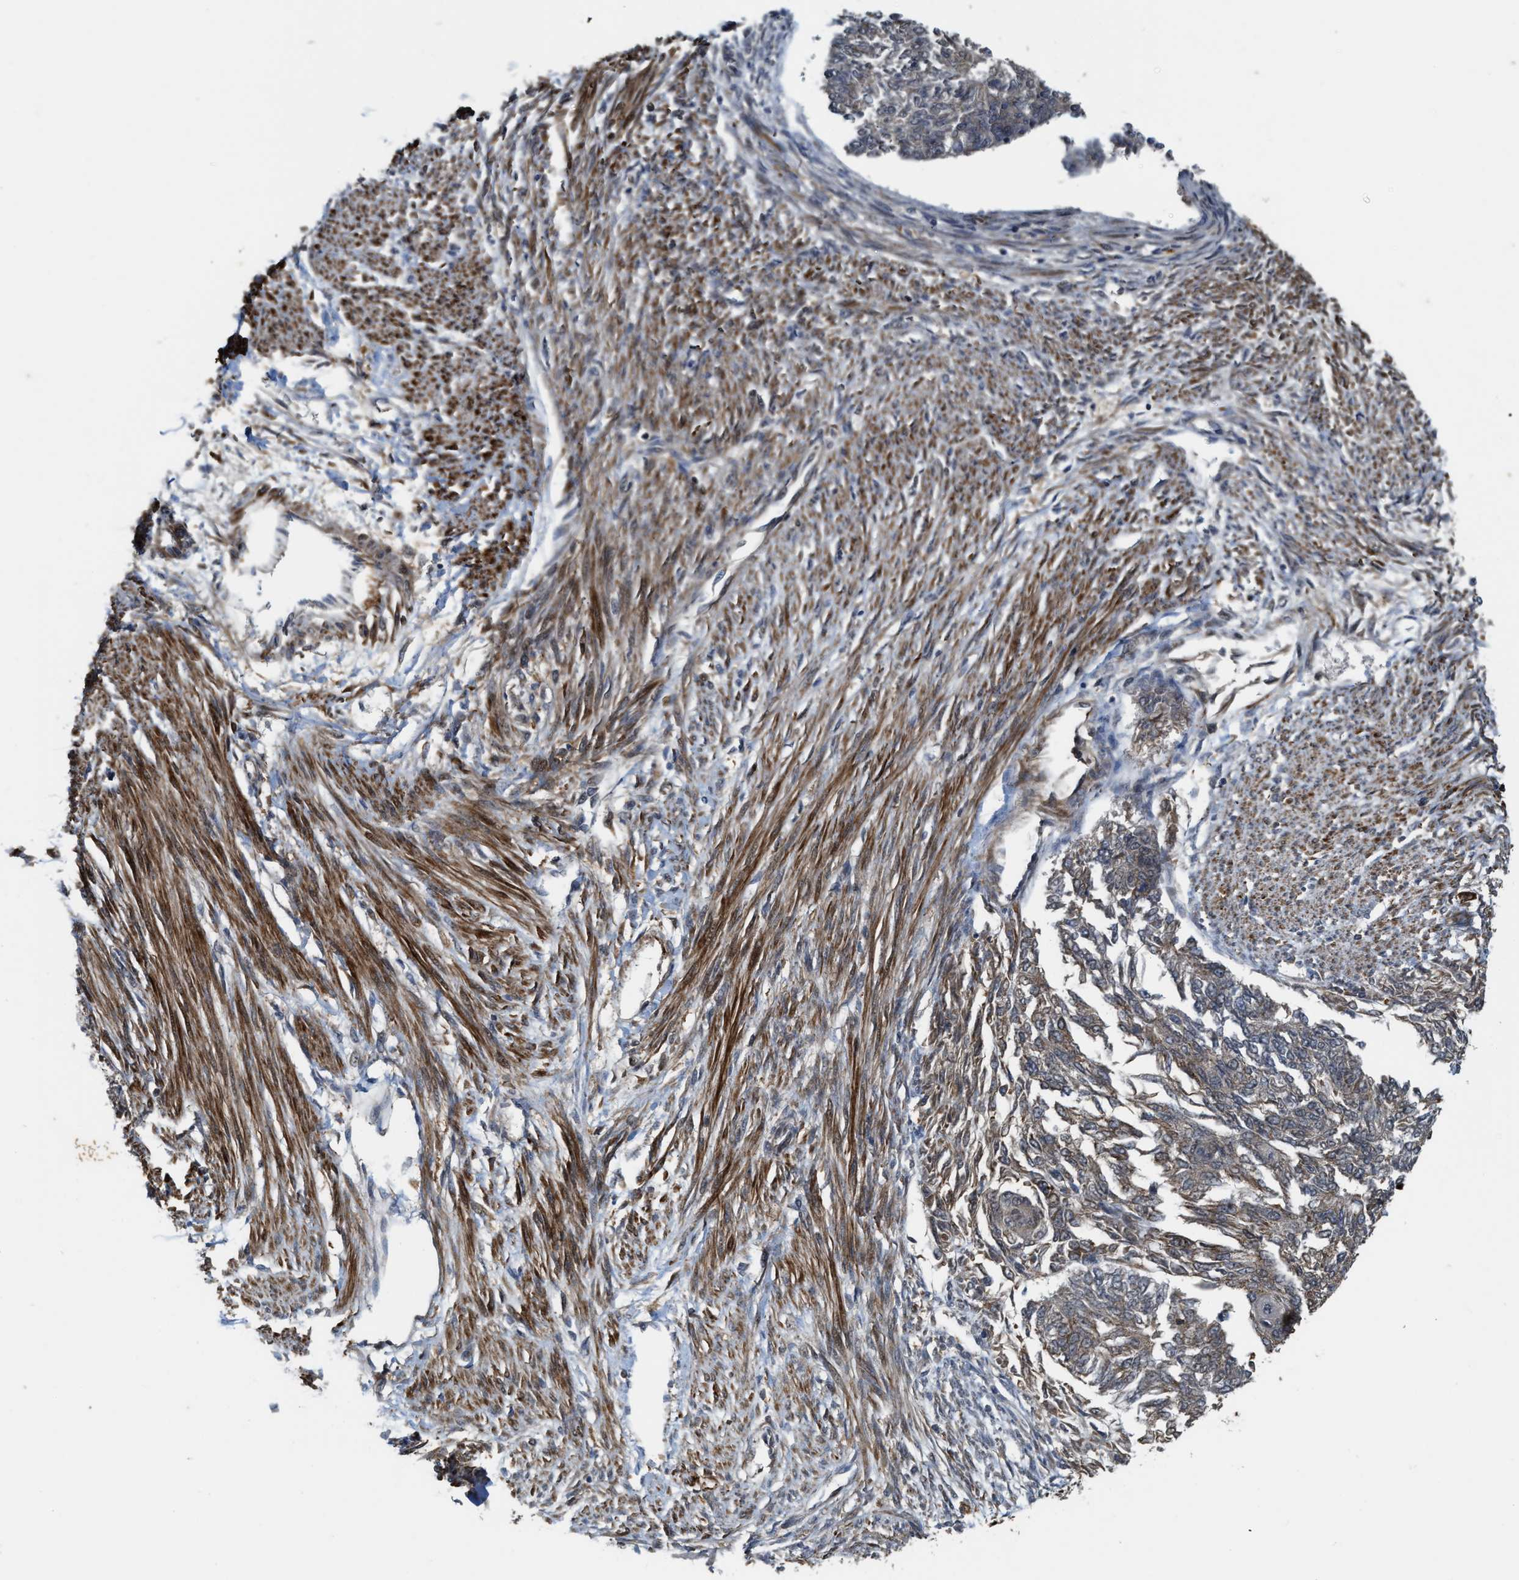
{"staining": {"intensity": "weak", "quantity": "<25%", "location": "cytoplasmic/membranous"}, "tissue": "endometrial cancer", "cell_type": "Tumor cells", "image_type": "cancer", "snomed": [{"axis": "morphology", "description": "Adenocarcinoma, NOS"}, {"axis": "topography", "description": "Endometrium"}], "caption": "The immunohistochemistry histopathology image has no significant positivity in tumor cells of endometrial cancer tissue.", "gene": "ZNF250", "patient": {"sex": "female", "age": 32}}